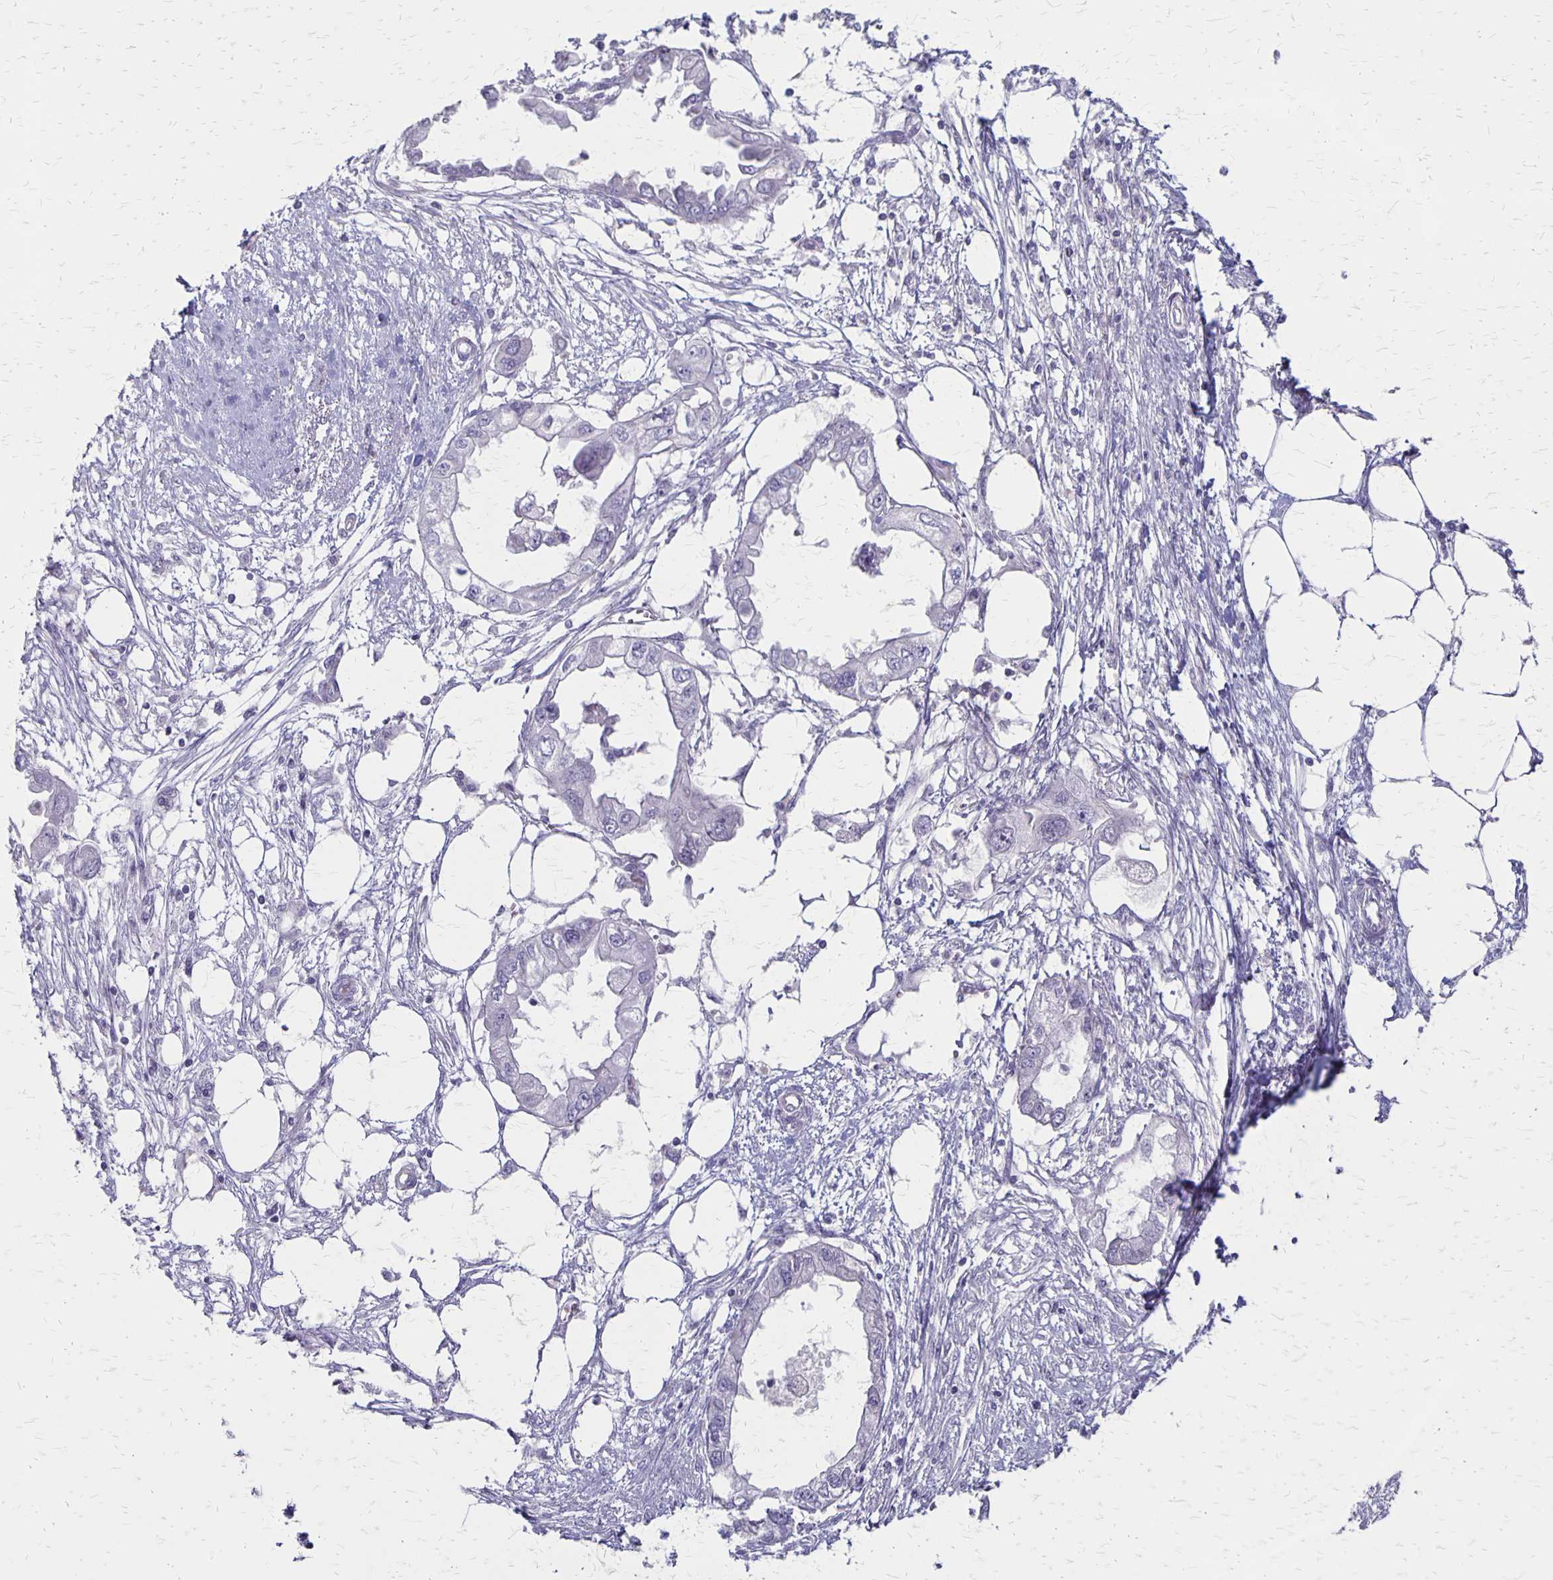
{"staining": {"intensity": "negative", "quantity": "none", "location": "none"}, "tissue": "endometrial cancer", "cell_type": "Tumor cells", "image_type": "cancer", "snomed": [{"axis": "morphology", "description": "Adenocarcinoma, NOS"}, {"axis": "morphology", "description": "Adenocarcinoma, metastatic, NOS"}, {"axis": "topography", "description": "Adipose tissue"}, {"axis": "topography", "description": "Endometrium"}], "caption": "This is an immunohistochemistry (IHC) image of human metastatic adenocarcinoma (endometrial). There is no staining in tumor cells.", "gene": "HOMER1", "patient": {"sex": "female", "age": 67}}